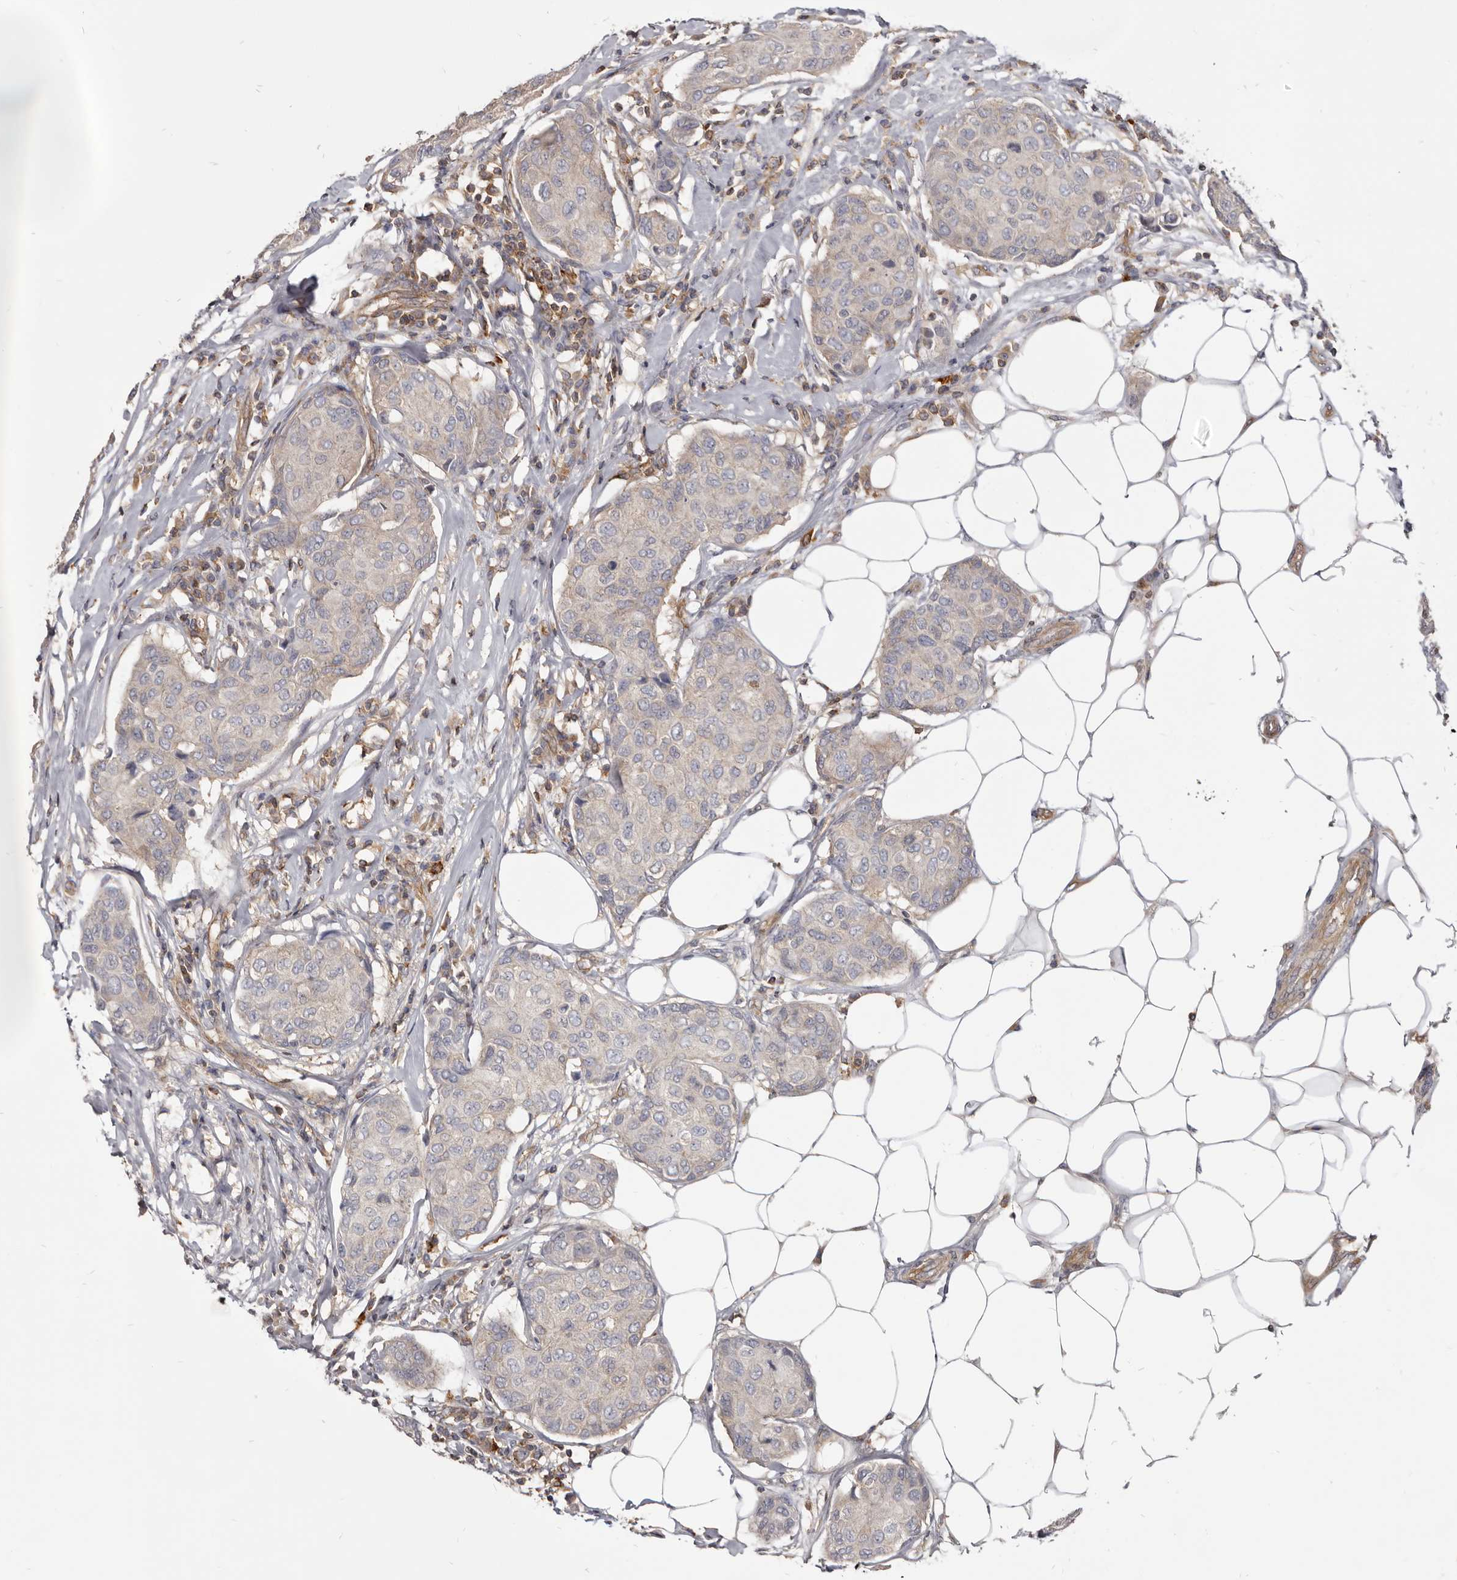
{"staining": {"intensity": "negative", "quantity": "none", "location": "none"}, "tissue": "breast cancer", "cell_type": "Tumor cells", "image_type": "cancer", "snomed": [{"axis": "morphology", "description": "Duct carcinoma"}, {"axis": "topography", "description": "Breast"}], "caption": "Breast cancer (invasive ductal carcinoma) stained for a protein using immunohistochemistry exhibits no expression tumor cells.", "gene": "CBL", "patient": {"sex": "female", "age": 80}}